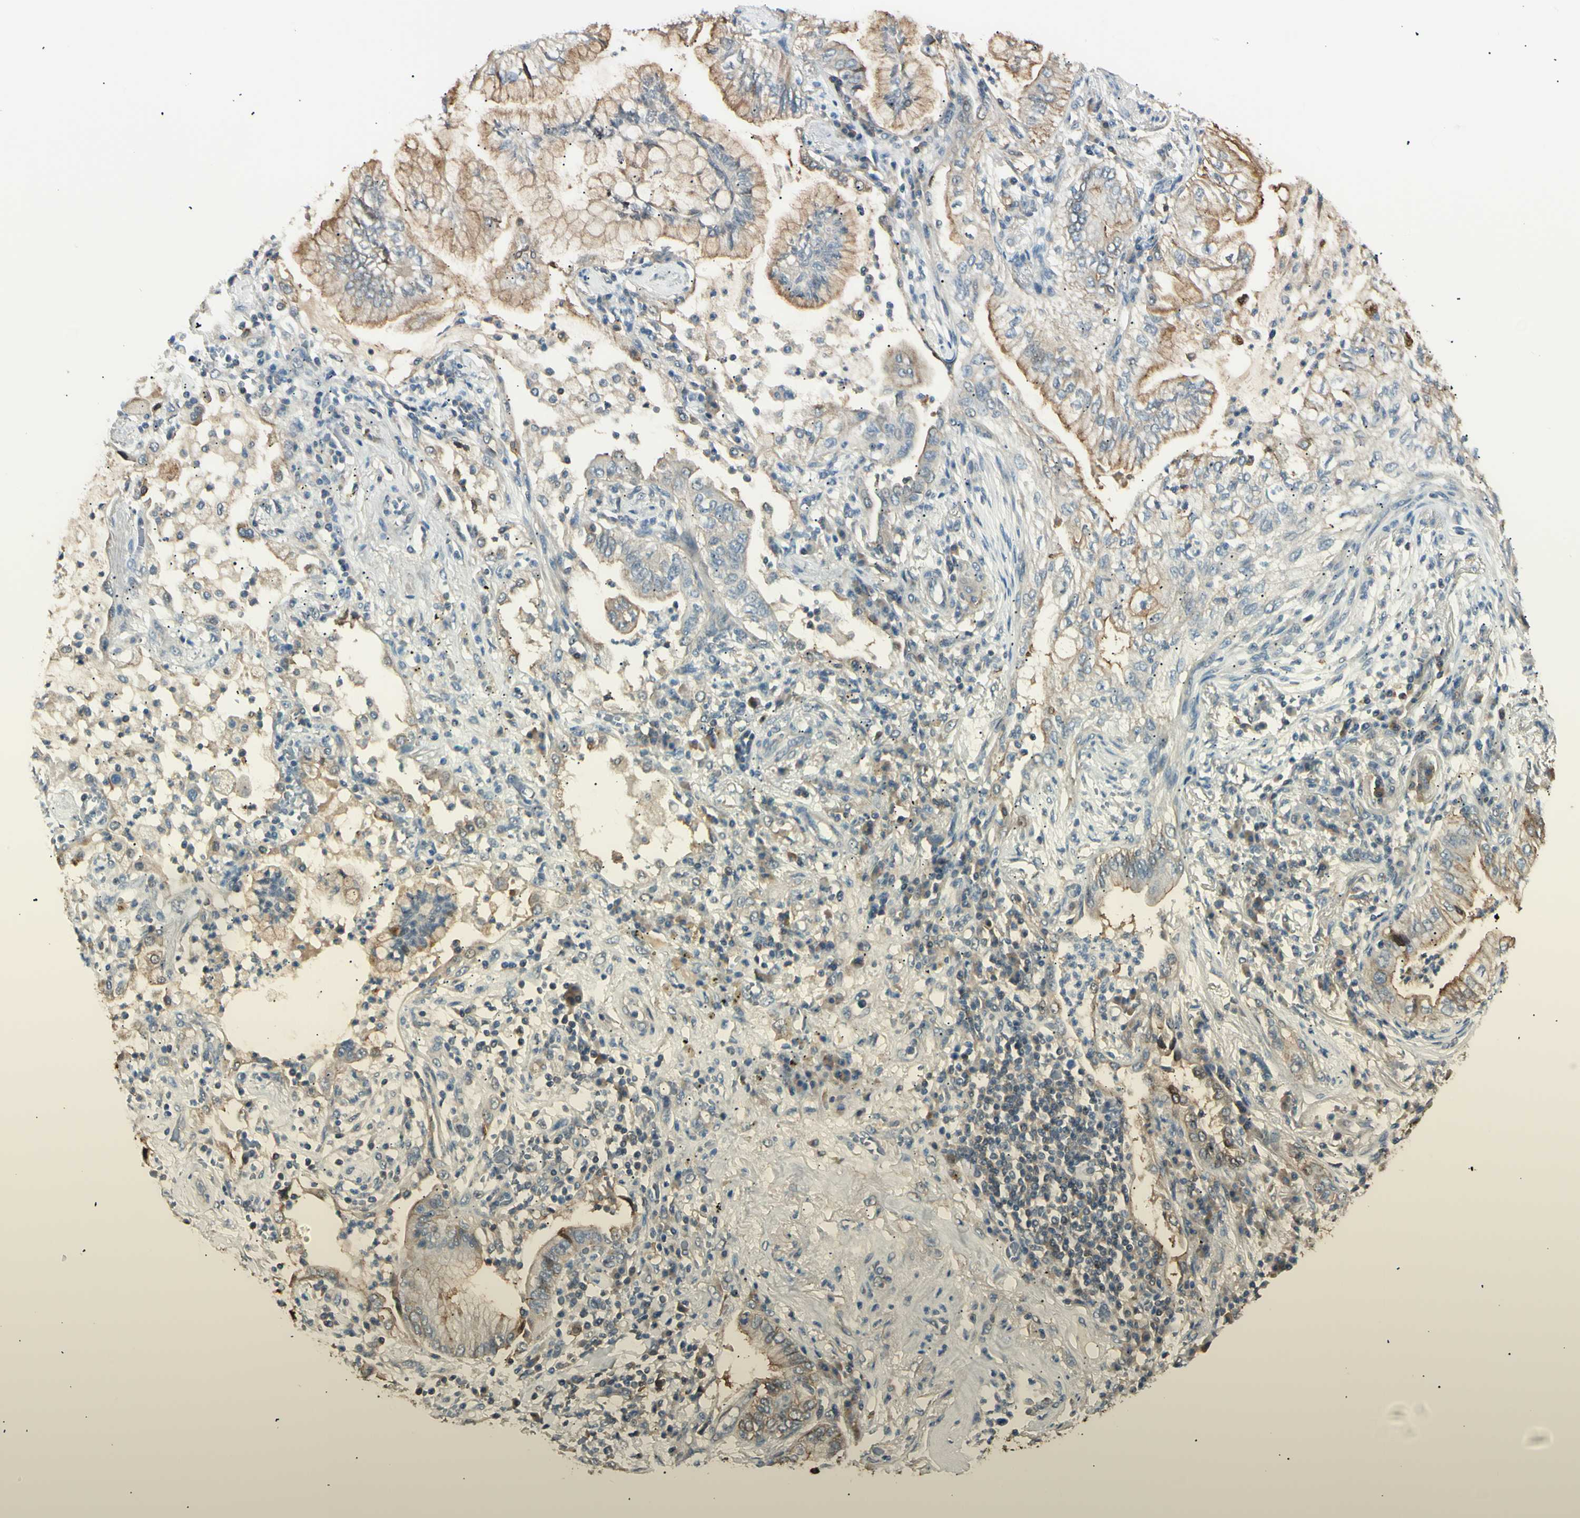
{"staining": {"intensity": "weak", "quantity": "25%-75%", "location": "cytoplasmic/membranous"}, "tissue": "lung cancer", "cell_type": "Tumor cells", "image_type": "cancer", "snomed": [{"axis": "morphology", "description": "Normal tissue, NOS"}, {"axis": "morphology", "description": "Adenocarcinoma, NOS"}, {"axis": "topography", "description": "Bronchus"}, {"axis": "topography", "description": "Lung"}], "caption": "This photomicrograph demonstrates IHC staining of human lung adenocarcinoma, with low weak cytoplasmic/membranous expression in approximately 25%-75% of tumor cells.", "gene": "LHPP", "patient": {"sex": "female", "age": 70}}